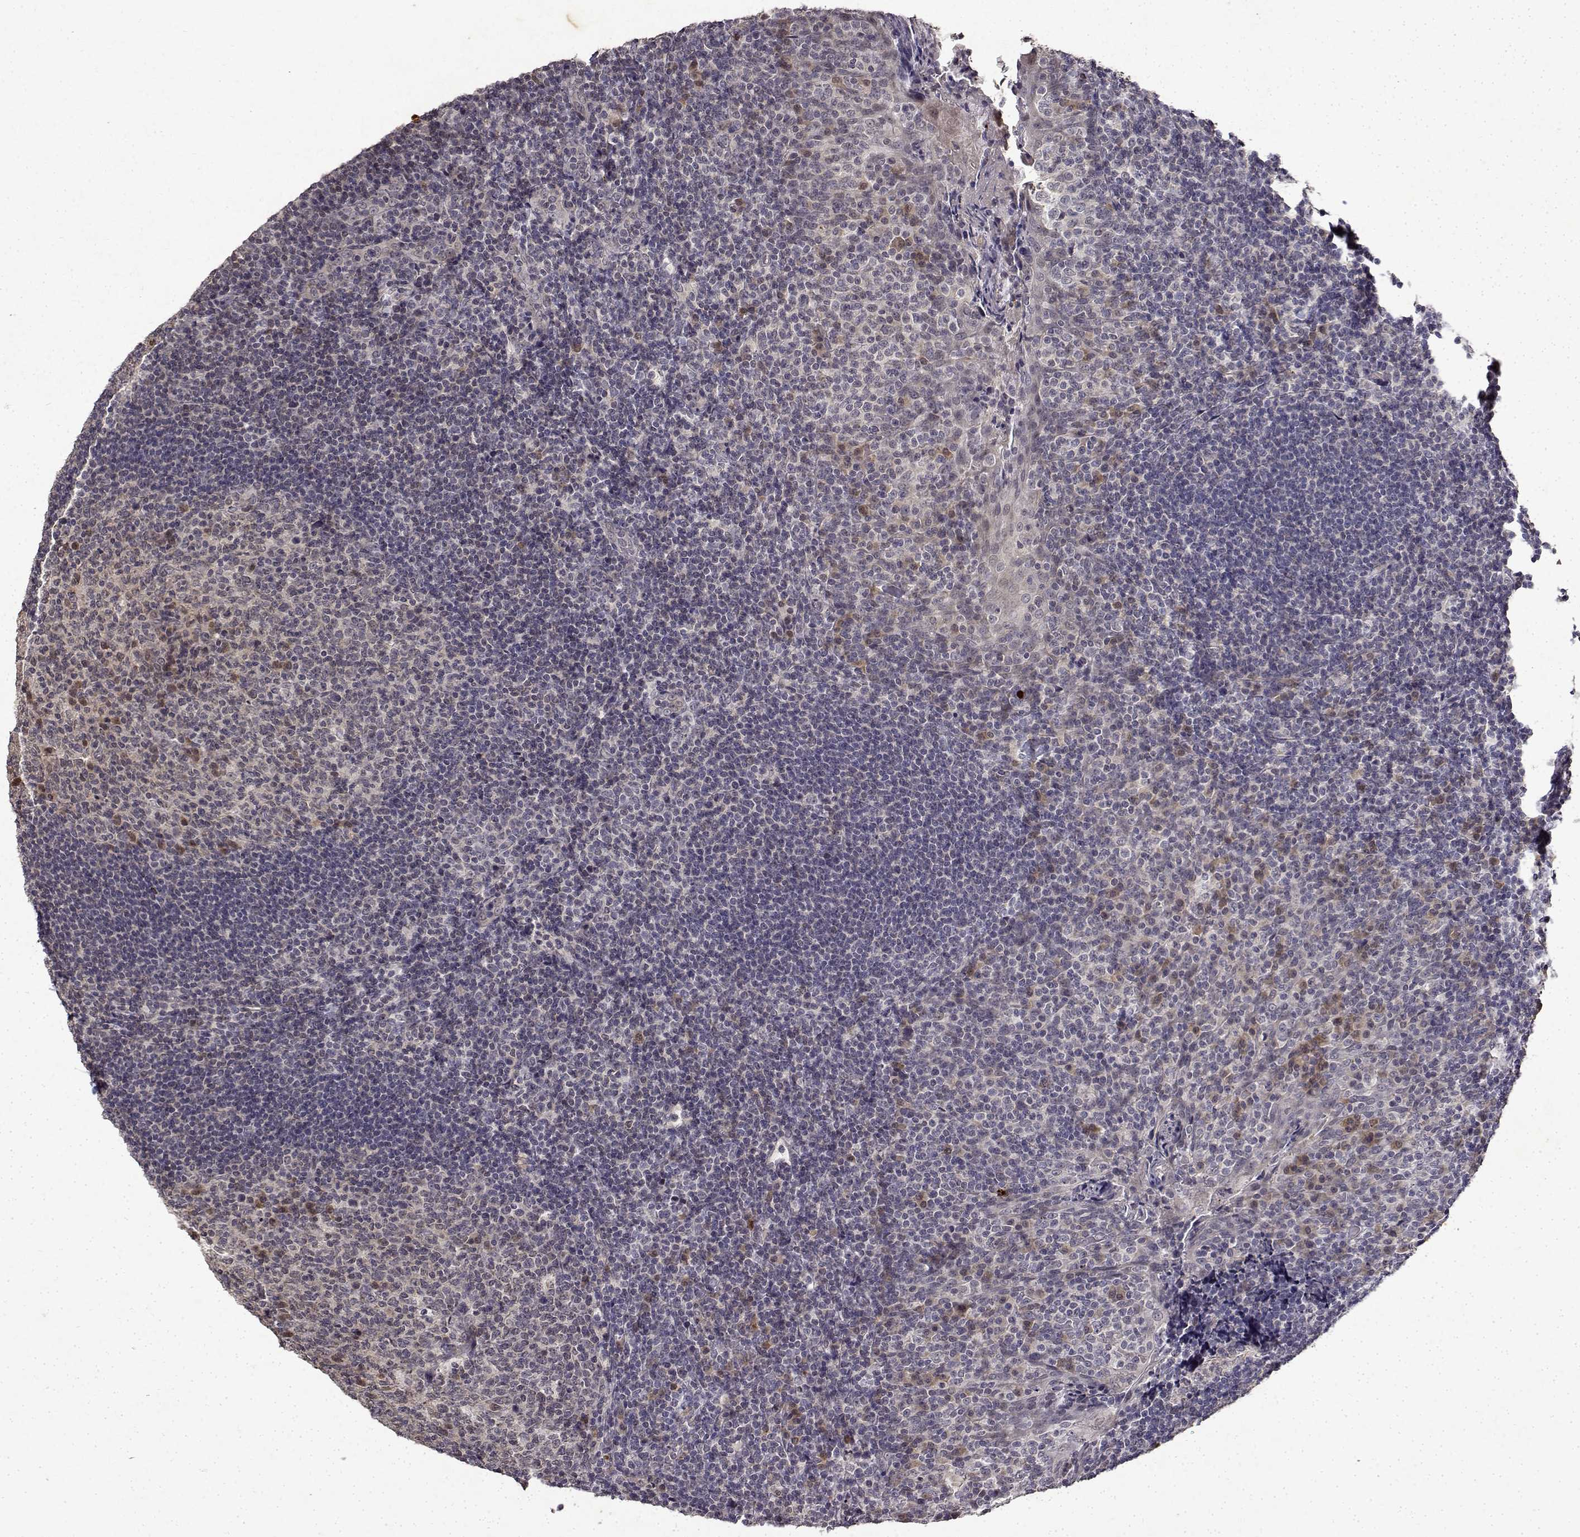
{"staining": {"intensity": "moderate", "quantity": "<25%", "location": "cytoplasmic/membranous"}, "tissue": "tonsil", "cell_type": "Germinal center cells", "image_type": "normal", "snomed": [{"axis": "morphology", "description": "Normal tissue, NOS"}, {"axis": "topography", "description": "Tonsil"}], "caption": "DAB immunohistochemical staining of benign human tonsil displays moderate cytoplasmic/membranous protein staining in about <25% of germinal center cells.", "gene": "BDNF", "patient": {"sex": "female", "age": 10}}